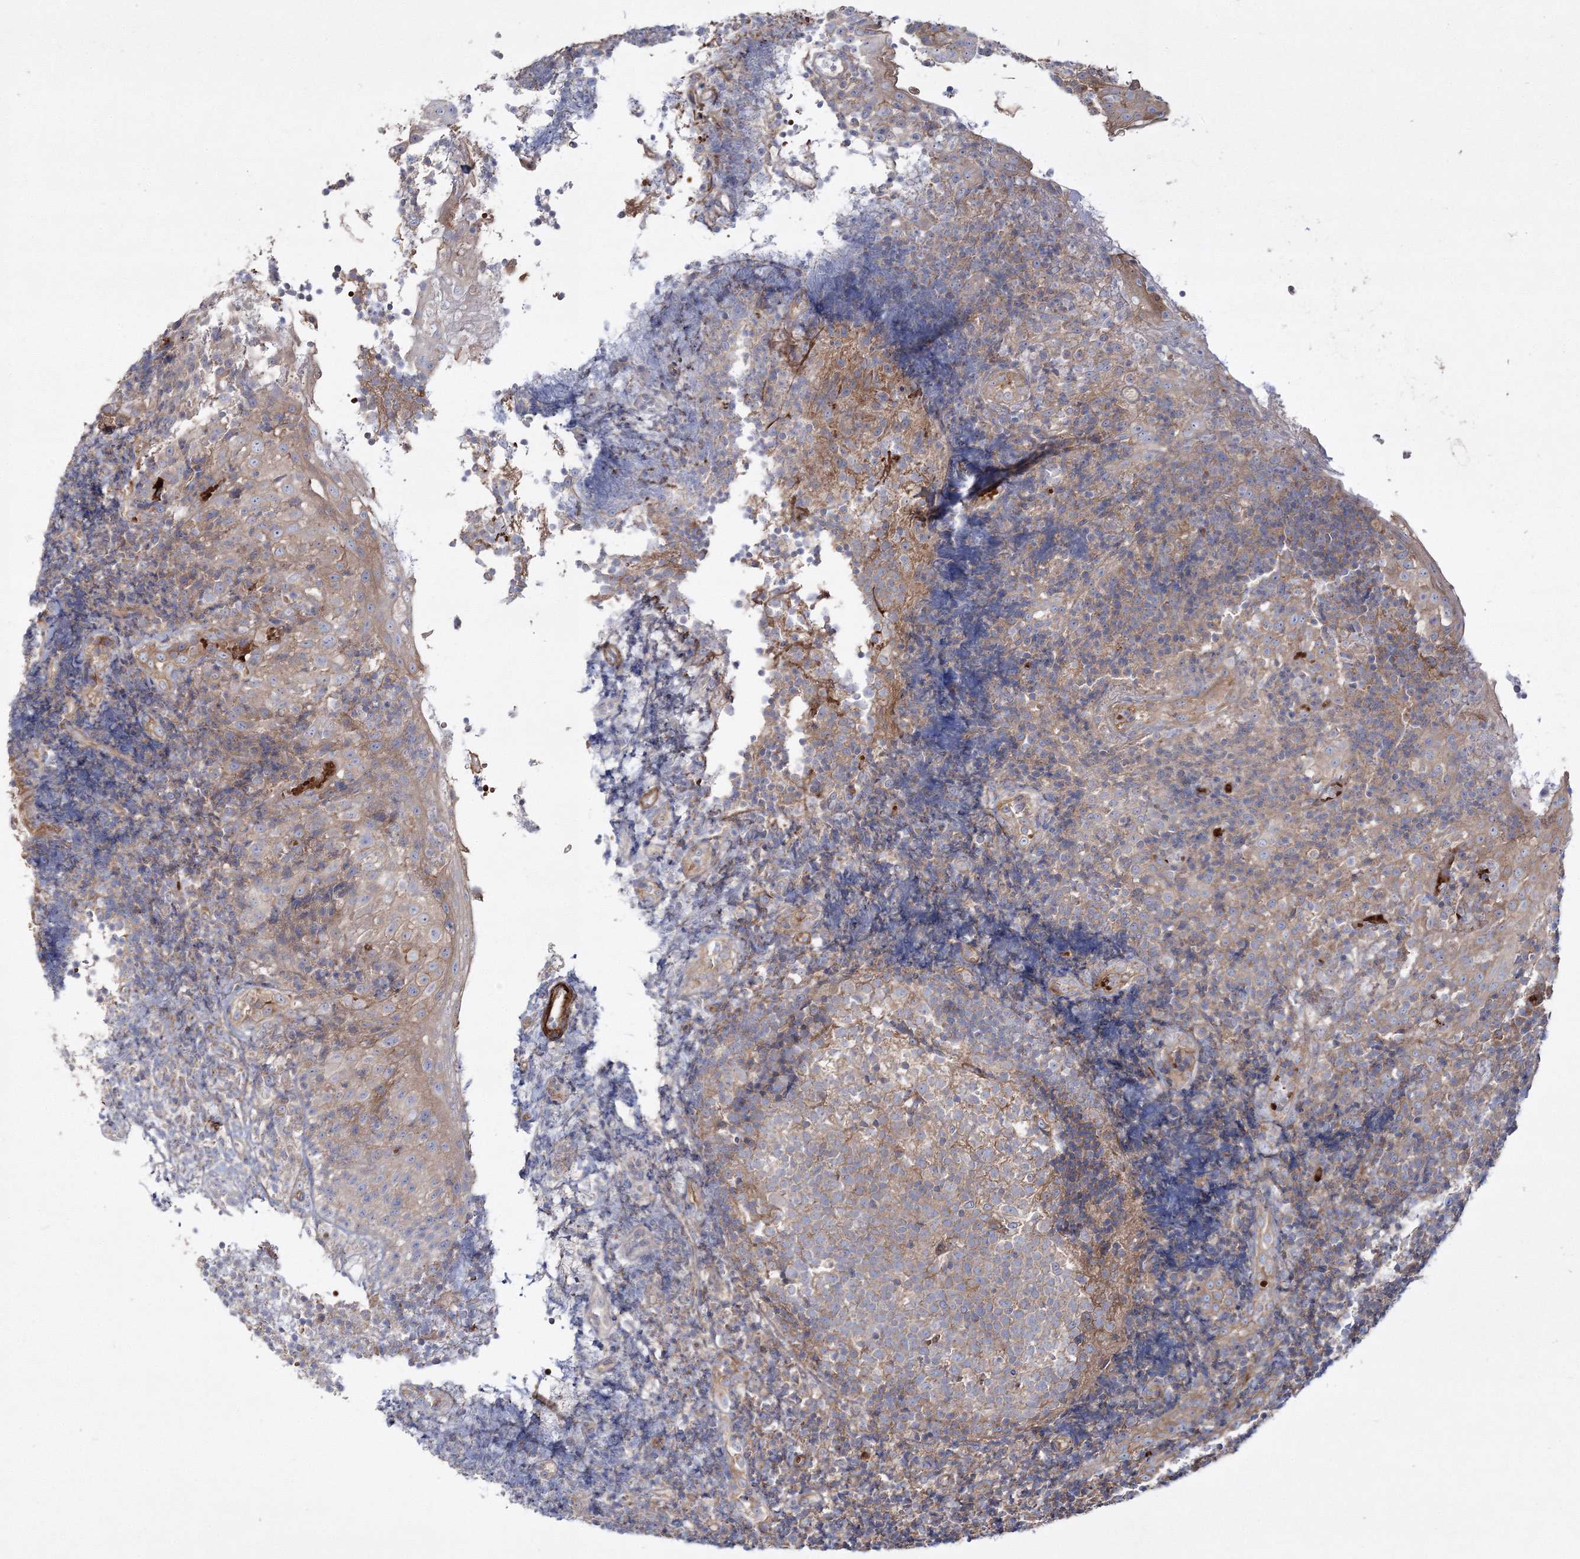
{"staining": {"intensity": "weak", "quantity": "<25%", "location": "cytoplasmic/membranous"}, "tissue": "tonsil", "cell_type": "Germinal center cells", "image_type": "normal", "snomed": [{"axis": "morphology", "description": "Normal tissue, NOS"}, {"axis": "topography", "description": "Tonsil"}], "caption": "A high-resolution photomicrograph shows IHC staining of unremarkable tonsil, which exhibits no significant positivity in germinal center cells. (Brightfield microscopy of DAB immunohistochemistry (IHC) at high magnification).", "gene": "ZSWIM6", "patient": {"sex": "female", "age": 40}}